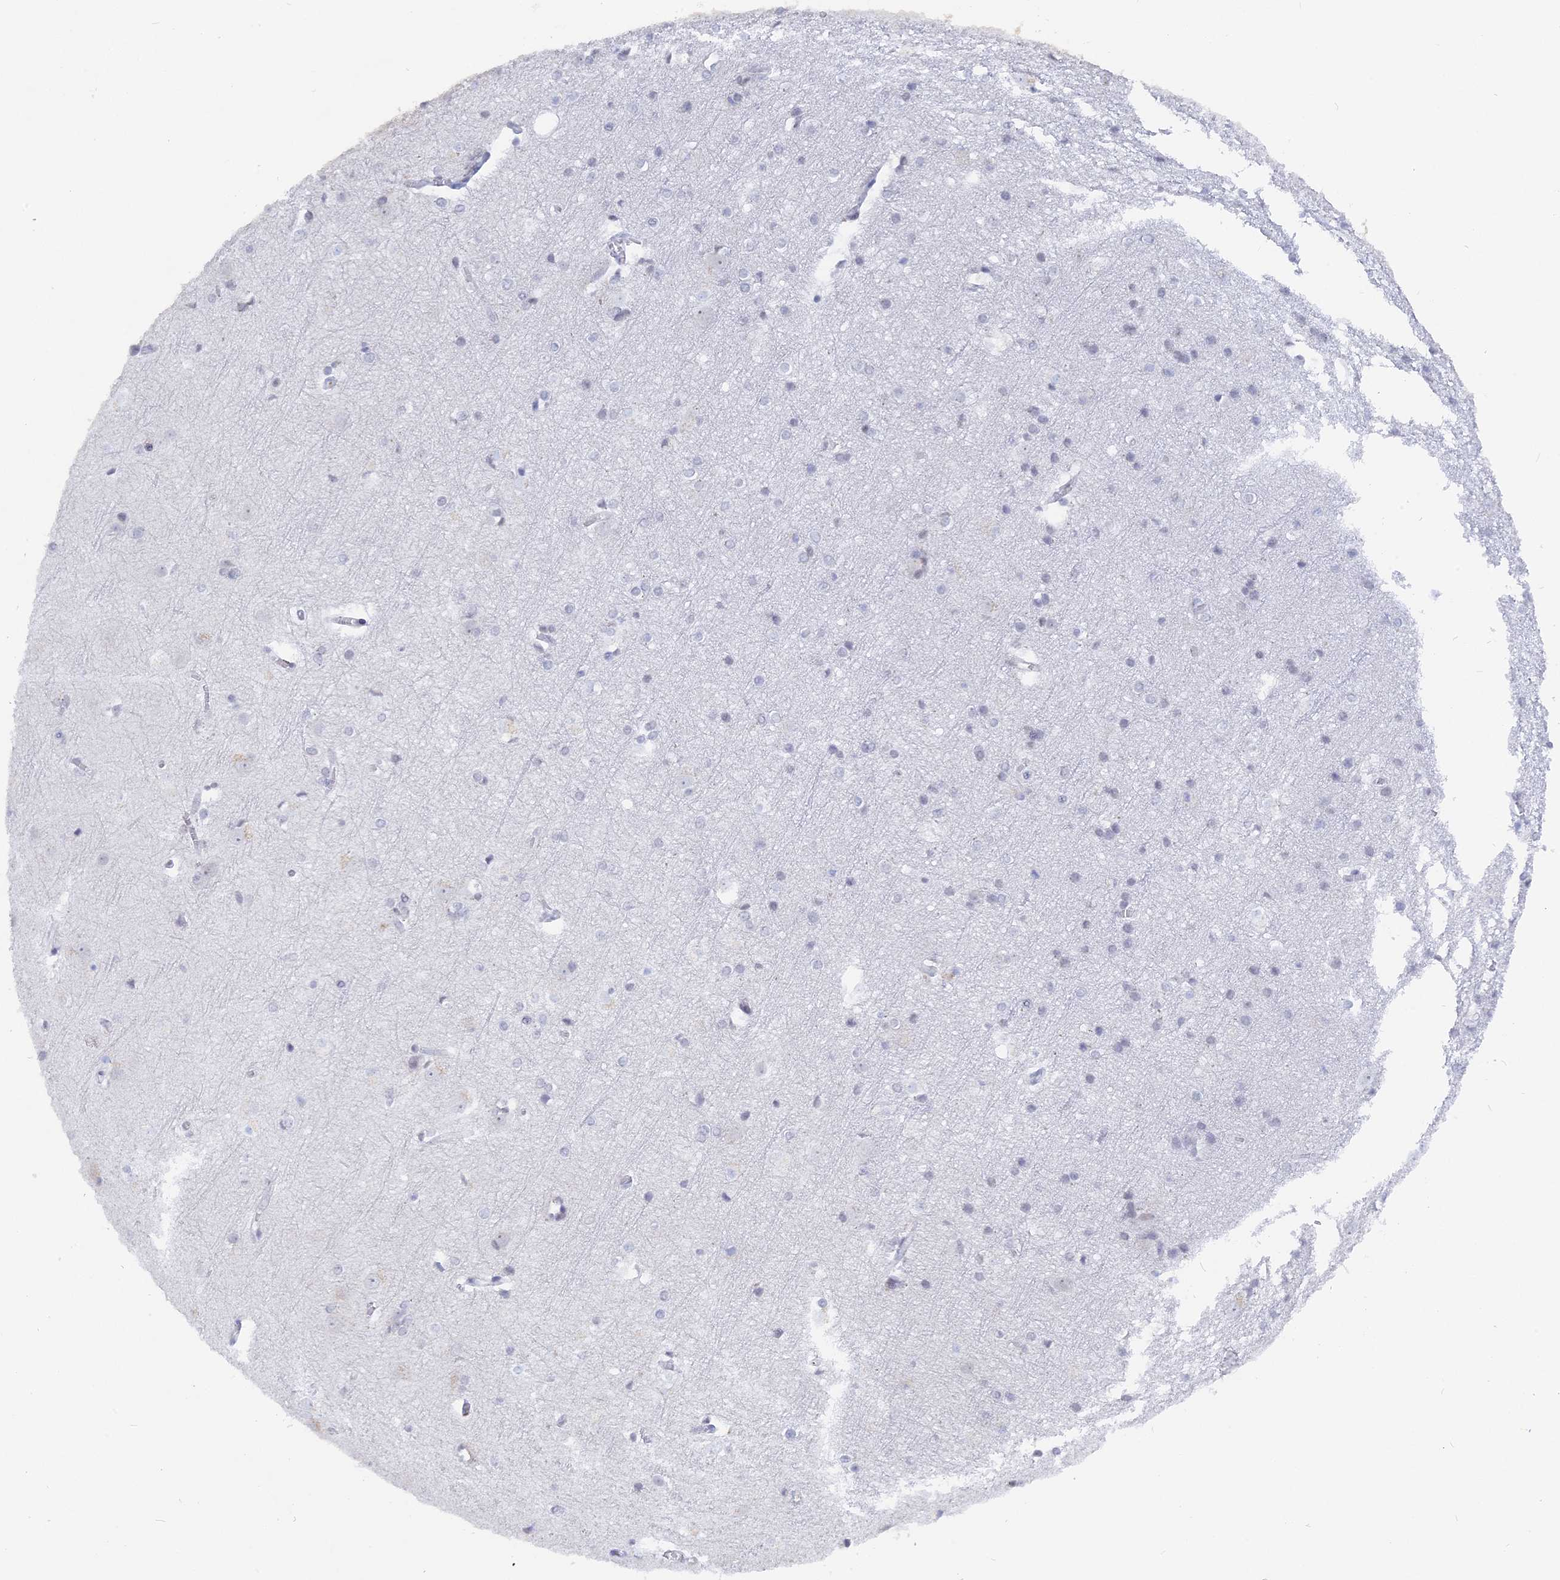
{"staining": {"intensity": "negative", "quantity": "none", "location": "none"}, "tissue": "cerebral cortex", "cell_type": "Endothelial cells", "image_type": "normal", "snomed": [{"axis": "morphology", "description": "Normal tissue, NOS"}, {"axis": "topography", "description": "Cerebral cortex"}], "caption": "High power microscopy photomicrograph of an immunohistochemistry (IHC) photomicrograph of normal cerebral cortex, revealing no significant positivity in endothelial cells.", "gene": "BRD2", "patient": {"sex": "male", "age": 54}}